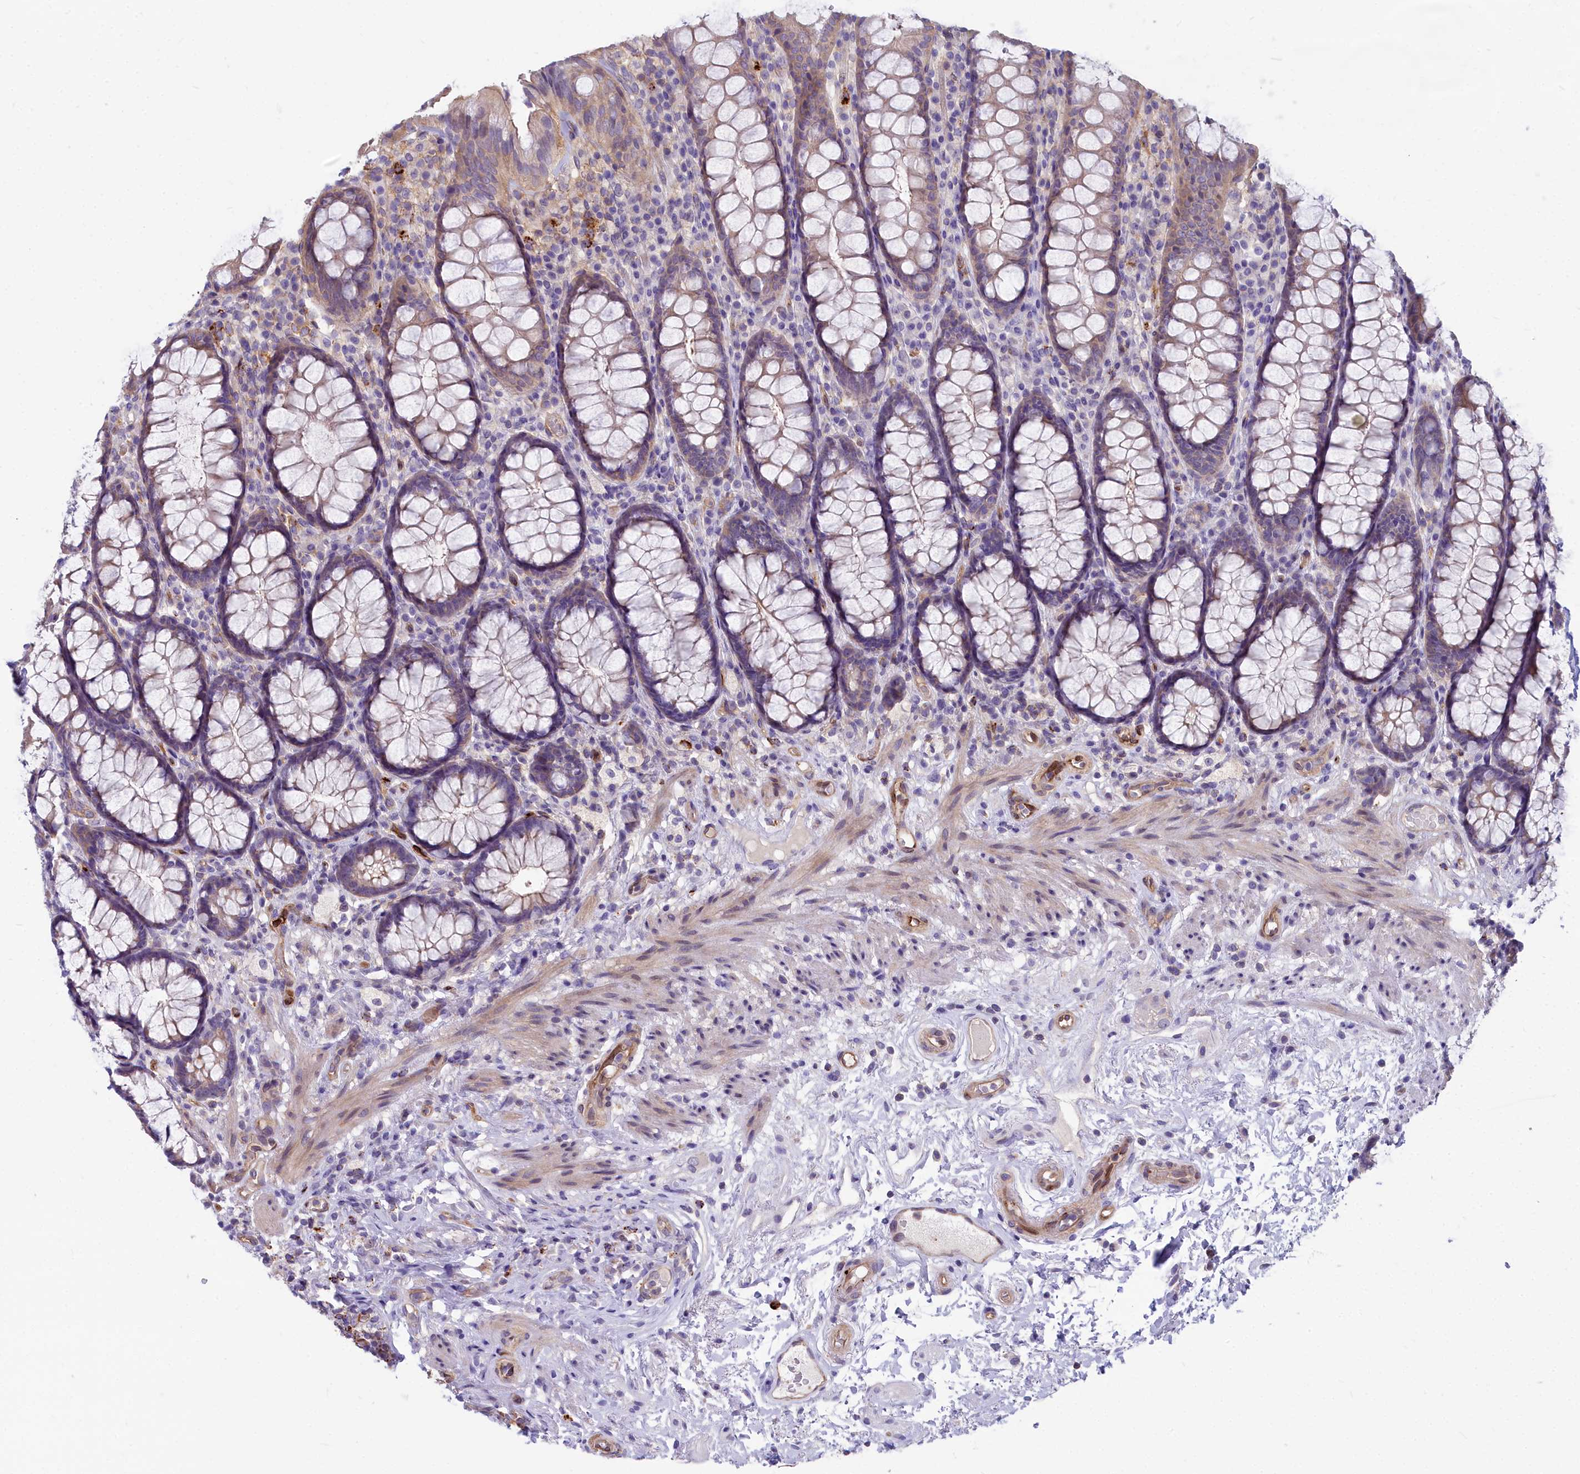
{"staining": {"intensity": "weak", "quantity": "25%-75%", "location": "cytoplasmic/membranous"}, "tissue": "rectum", "cell_type": "Glandular cells", "image_type": "normal", "snomed": [{"axis": "morphology", "description": "Normal tissue, NOS"}, {"axis": "topography", "description": "Rectum"}], "caption": "Brown immunohistochemical staining in normal rectum exhibits weak cytoplasmic/membranous expression in approximately 25%-75% of glandular cells.", "gene": "HLA", "patient": {"sex": "male", "age": 83}}